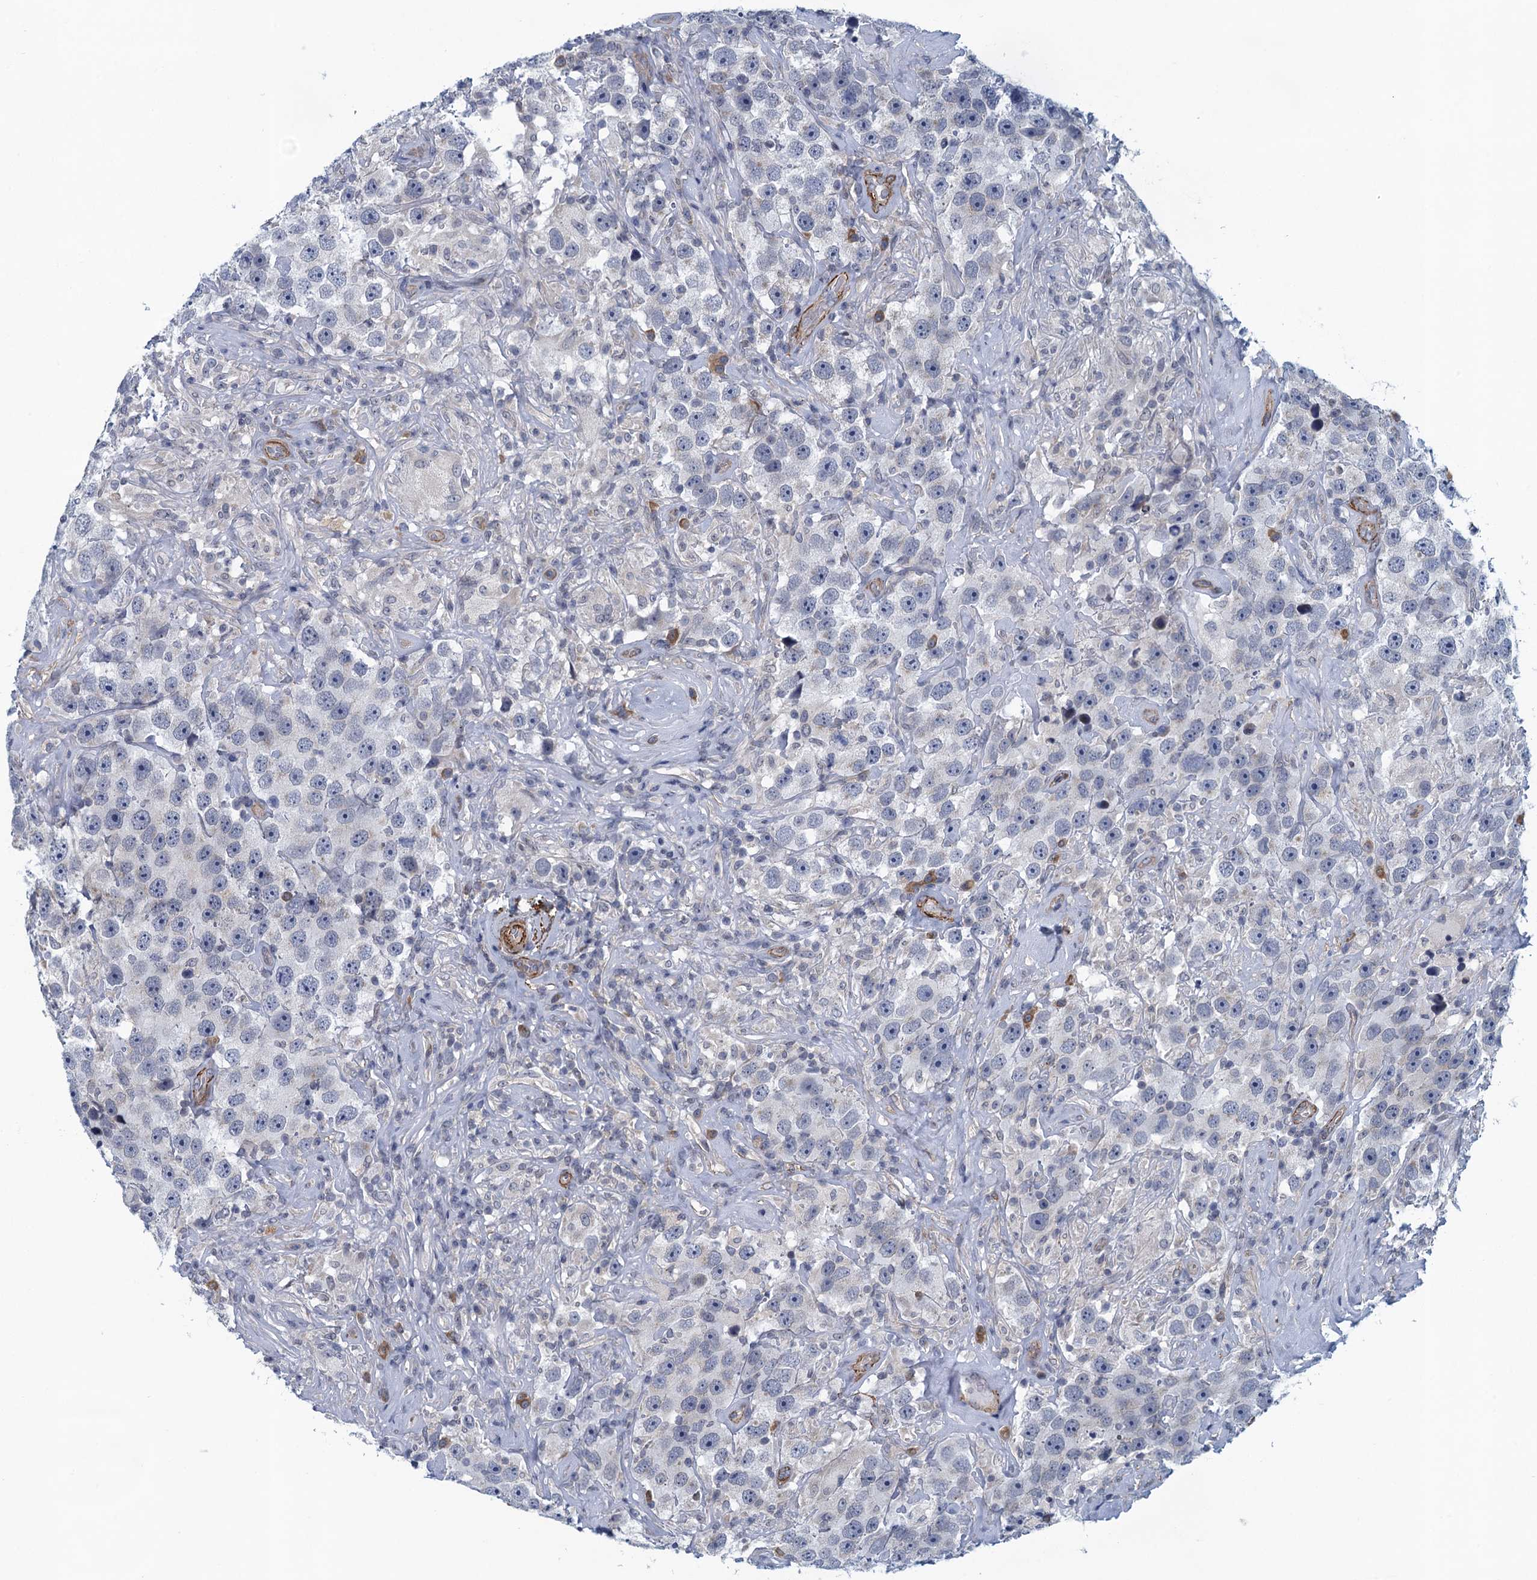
{"staining": {"intensity": "negative", "quantity": "none", "location": "none"}, "tissue": "testis cancer", "cell_type": "Tumor cells", "image_type": "cancer", "snomed": [{"axis": "morphology", "description": "Seminoma, NOS"}, {"axis": "topography", "description": "Testis"}], "caption": "Tumor cells show no significant staining in testis cancer (seminoma). (DAB IHC with hematoxylin counter stain).", "gene": "ALG2", "patient": {"sex": "male", "age": 49}}